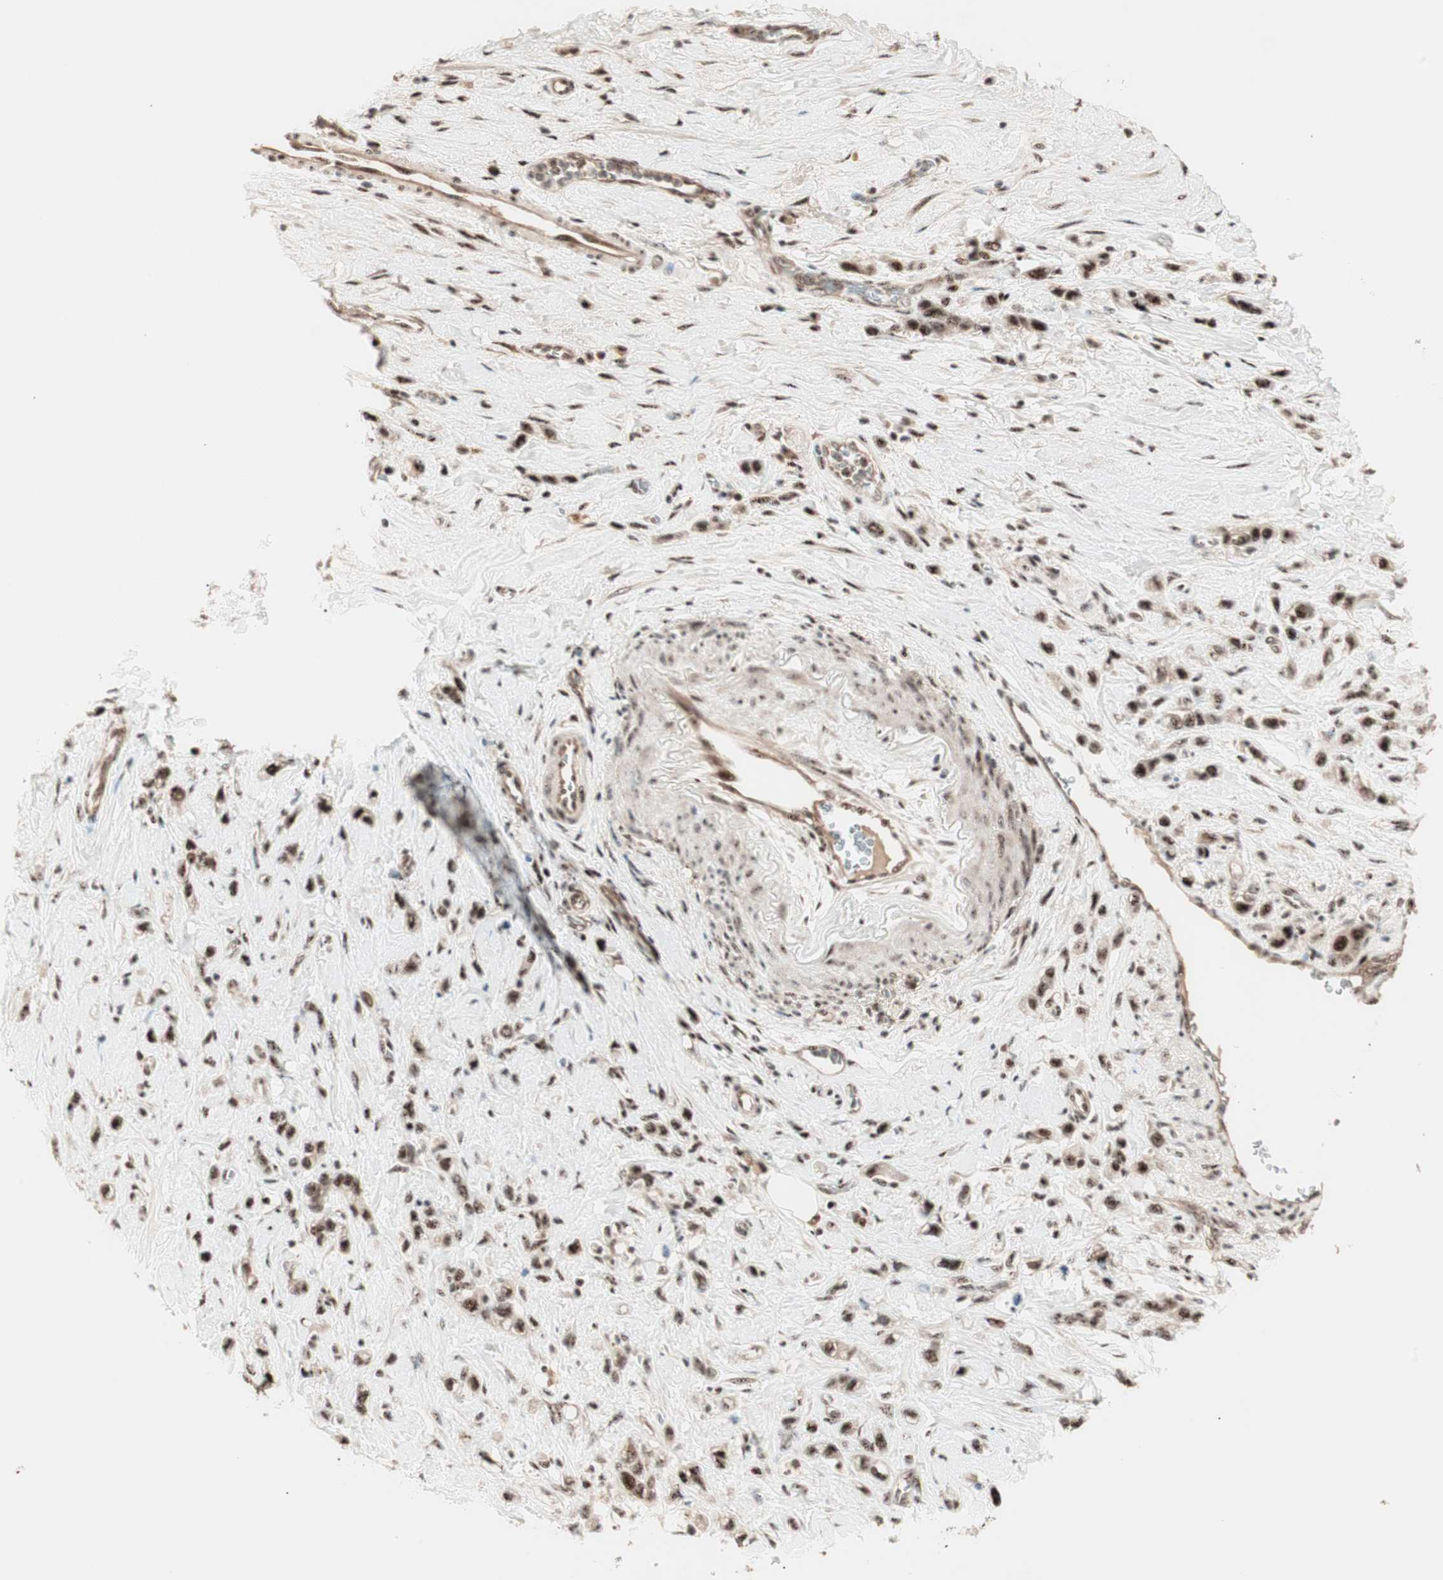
{"staining": {"intensity": "strong", "quantity": ">75%", "location": "nuclear"}, "tissue": "stomach cancer", "cell_type": "Tumor cells", "image_type": "cancer", "snomed": [{"axis": "morphology", "description": "Normal tissue, NOS"}, {"axis": "morphology", "description": "Adenocarcinoma, NOS"}, {"axis": "morphology", "description": "Adenocarcinoma, High grade"}, {"axis": "topography", "description": "Stomach, upper"}, {"axis": "topography", "description": "Stomach"}], "caption": "IHC micrograph of neoplastic tissue: stomach adenocarcinoma stained using immunohistochemistry reveals high levels of strong protein expression localized specifically in the nuclear of tumor cells, appearing as a nuclear brown color.", "gene": "NR5A2", "patient": {"sex": "female", "age": 65}}